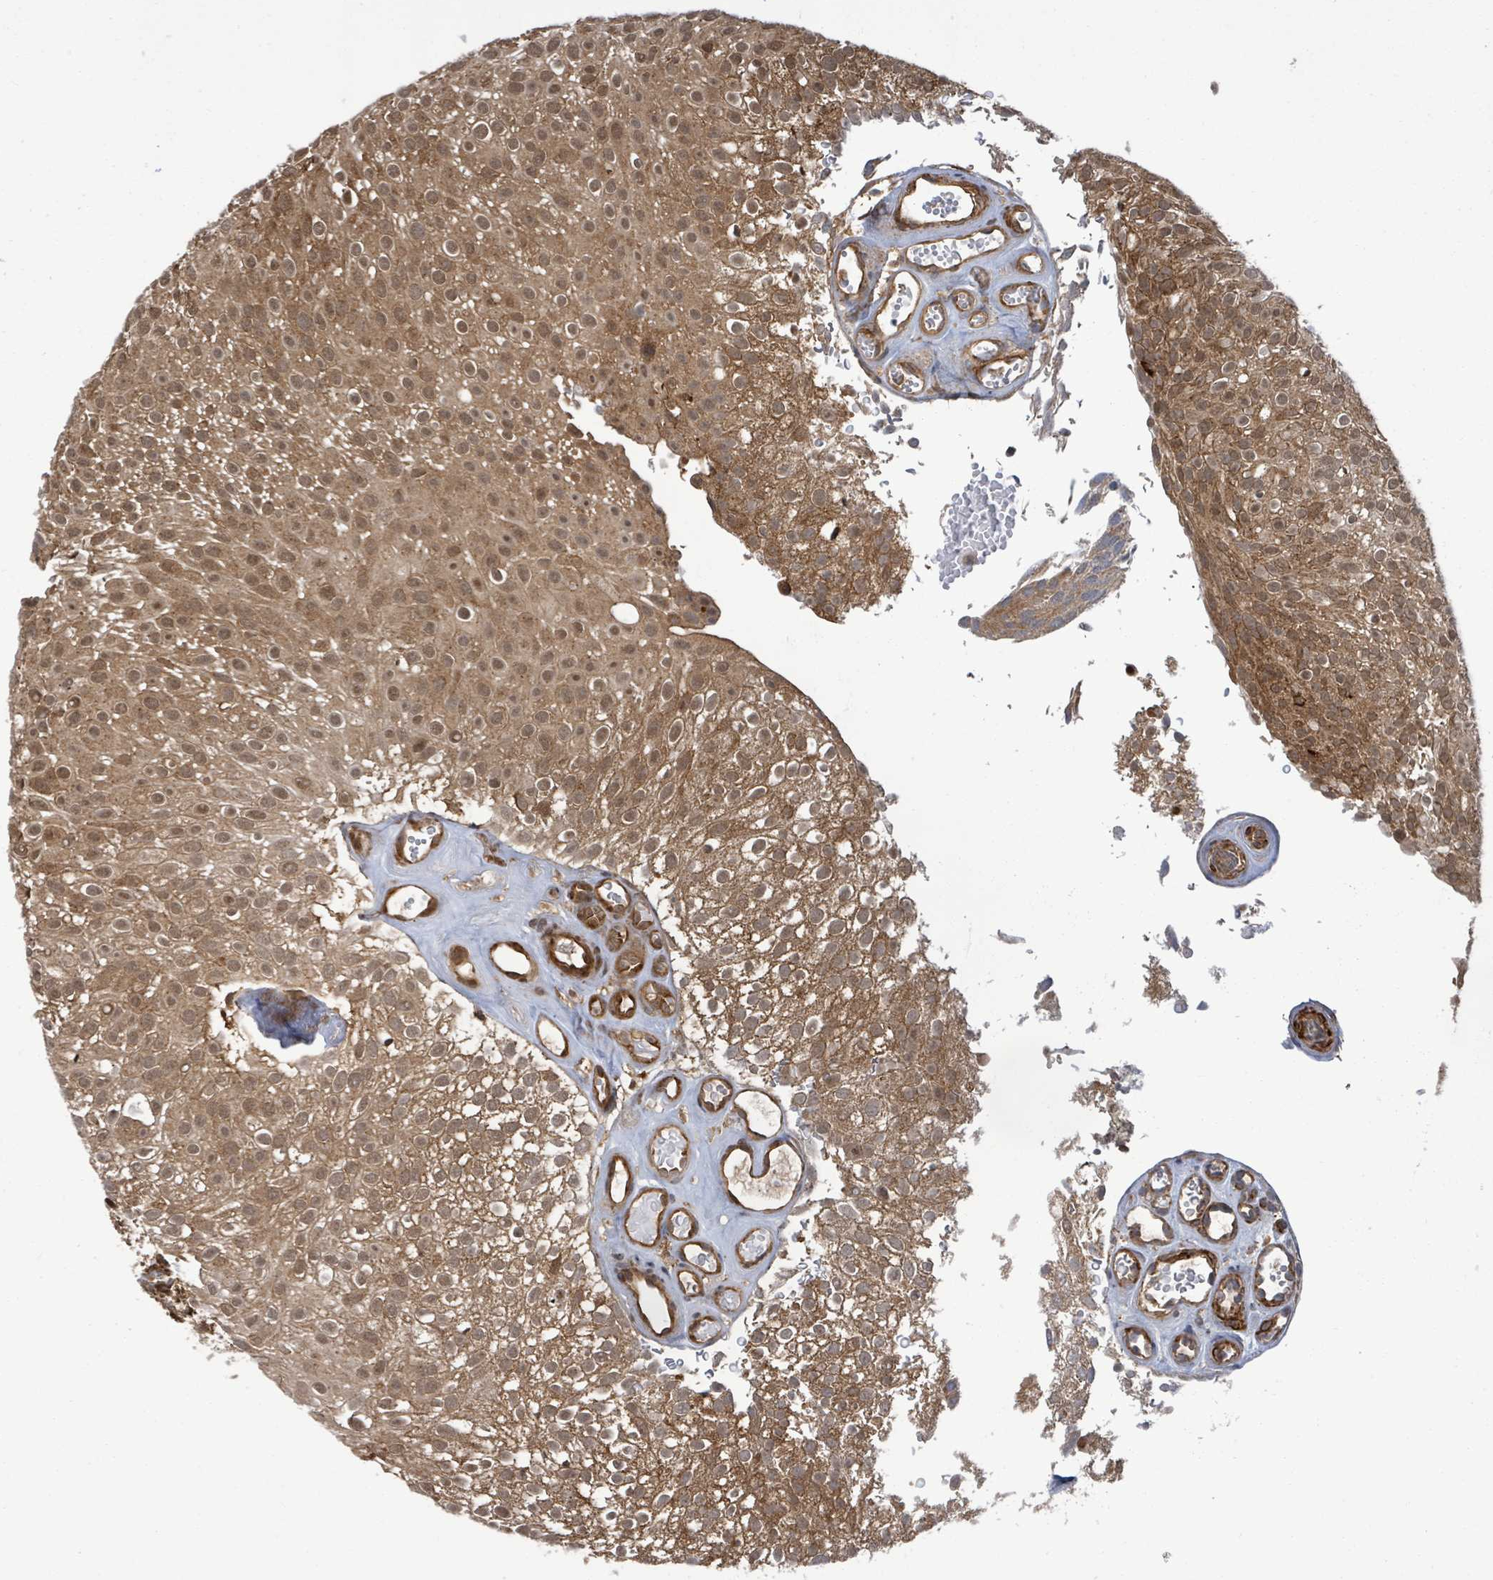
{"staining": {"intensity": "moderate", "quantity": ">75%", "location": "cytoplasmic/membranous,nuclear"}, "tissue": "urothelial cancer", "cell_type": "Tumor cells", "image_type": "cancer", "snomed": [{"axis": "morphology", "description": "Urothelial carcinoma, Low grade"}, {"axis": "topography", "description": "Urinary bladder"}], "caption": "High-magnification brightfield microscopy of urothelial carcinoma (low-grade) stained with DAB (3,3'-diaminobenzidine) (brown) and counterstained with hematoxylin (blue). tumor cells exhibit moderate cytoplasmic/membranous and nuclear positivity is appreciated in approximately>75% of cells.", "gene": "KLC1", "patient": {"sex": "male", "age": 78}}